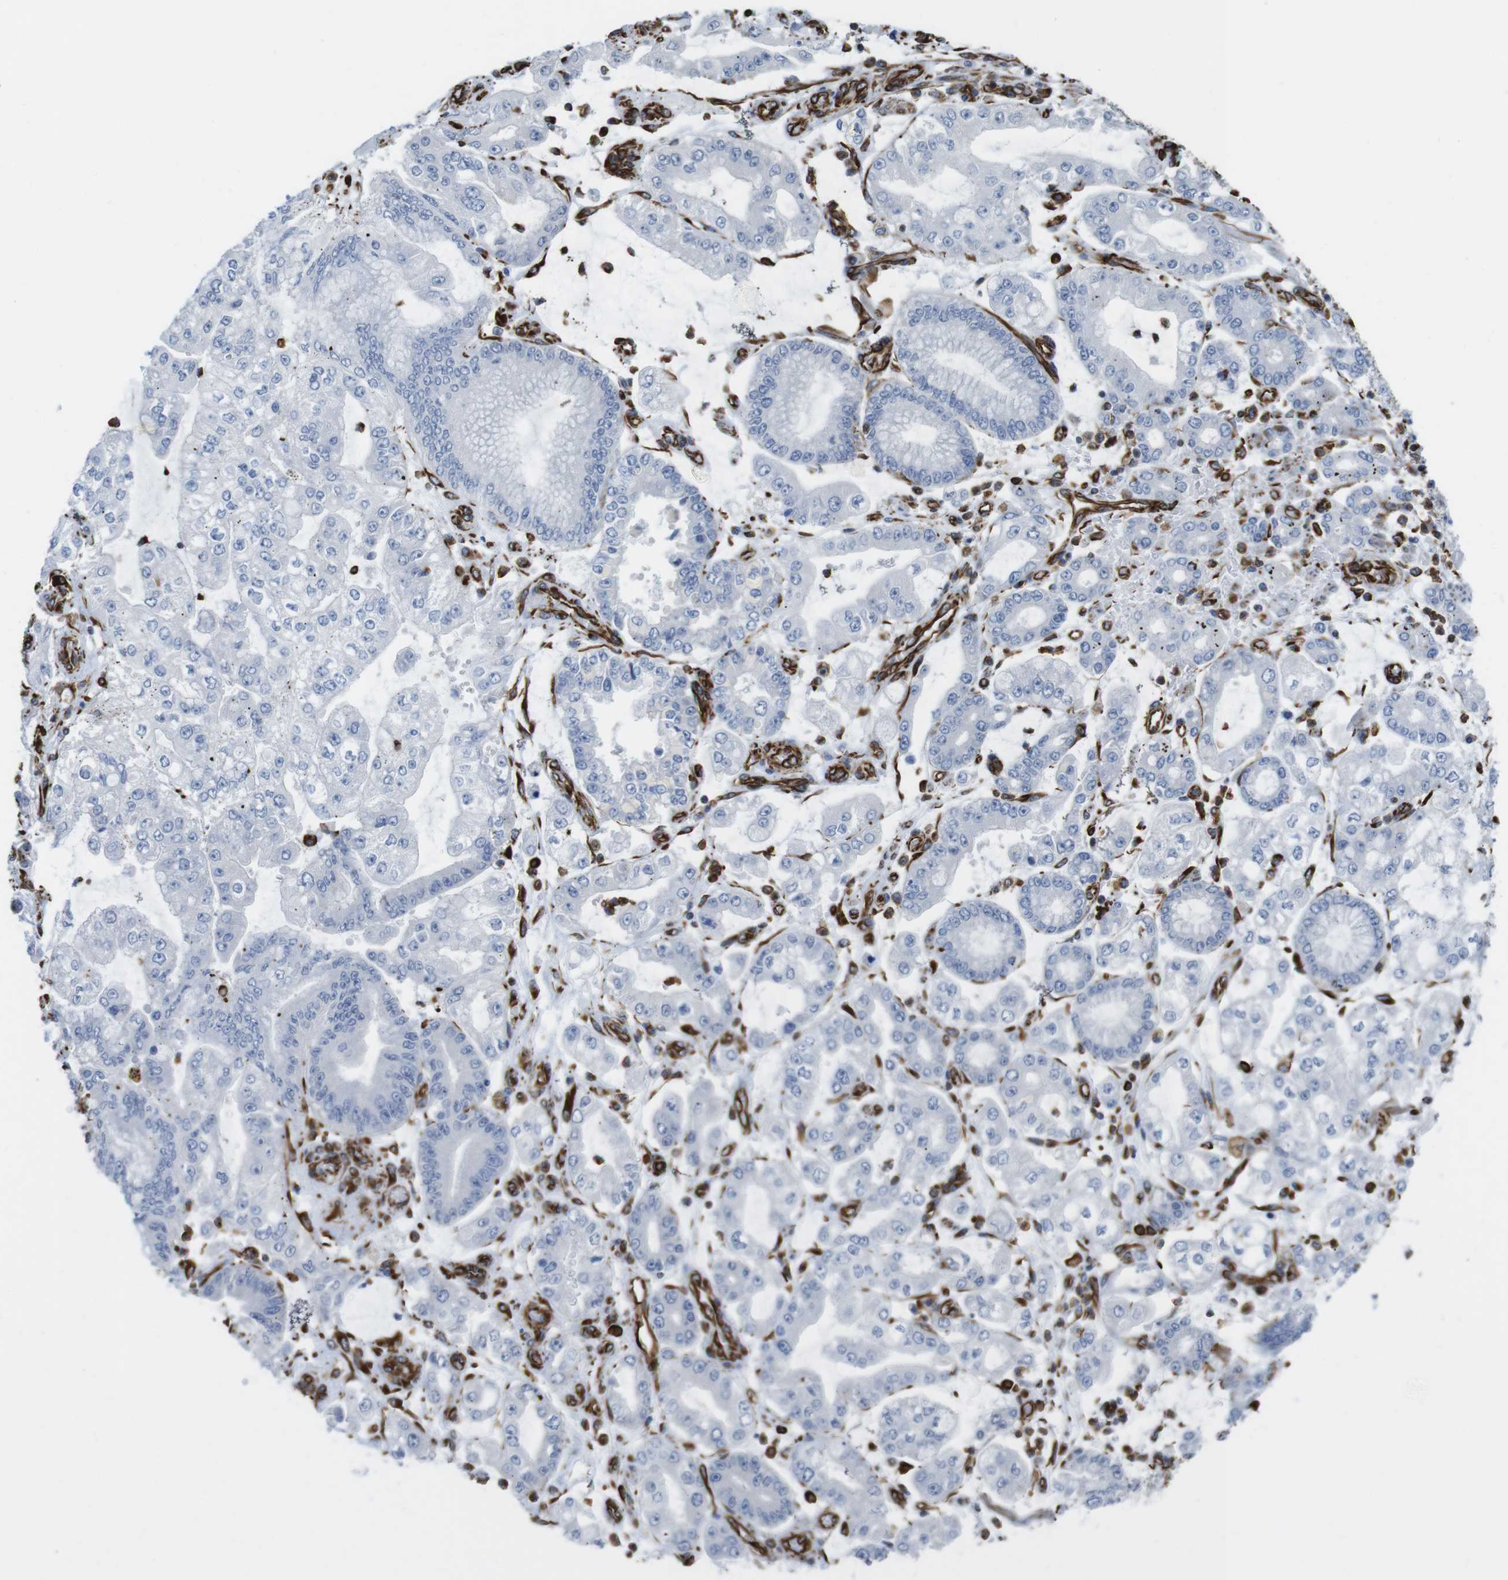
{"staining": {"intensity": "negative", "quantity": "none", "location": "none"}, "tissue": "stomach cancer", "cell_type": "Tumor cells", "image_type": "cancer", "snomed": [{"axis": "morphology", "description": "Adenocarcinoma, NOS"}, {"axis": "topography", "description": "Stomach"}], "caption": "Immunohistochemistry (IHC) histopathology image of stomach cancer (adenocarcinoma) stained for a protein (brown), which displays no positivity in tumor cells. (Brightfield microscopy of DAB (3,3'-diaminobenzidine) IHC at high magnification).", "gene": "RALGPS1", "patient": {"sex": "male", "age": 76}}